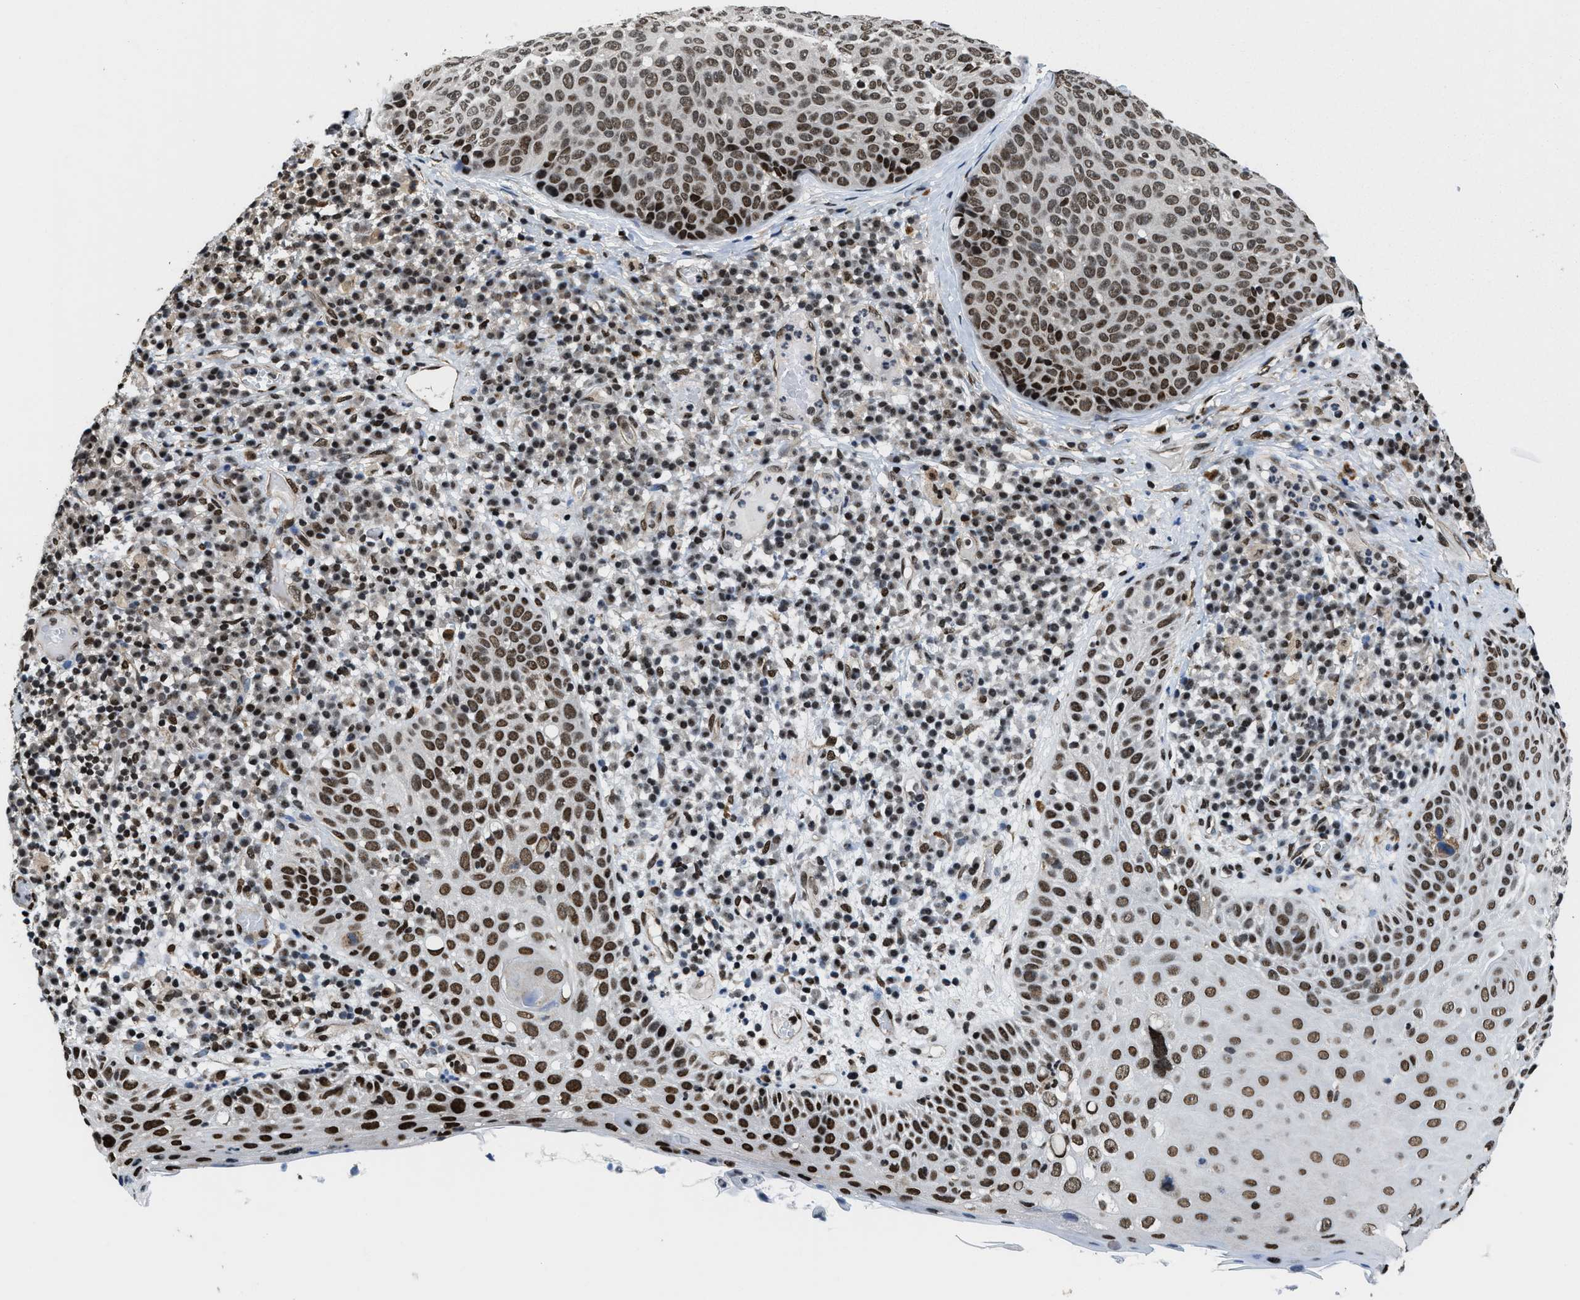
{"staining": {"intensity": "strong", "quantity": ">75%", "location": "nuclear"}, "tissue": "skin cancer", "cell_type": "Tumor cells", "image_type": "cancer", "snomed": [{"axis": "morphology", "description": "Squamous cell carcinoma in situ, NOS"}, {"axis": "morphology", "description": "Squamous cell carcinoma, NOS"}, {"axis": "topography", "description": "Skin"}], "caption": "Immunohistochemical staining of human squamous cell carcinoma (skin) demonstrates strong nuclear protein staining in about >75% of tumor cells.", "gene": "SAFB", "patient": {"sex": "male", "age": 93}}